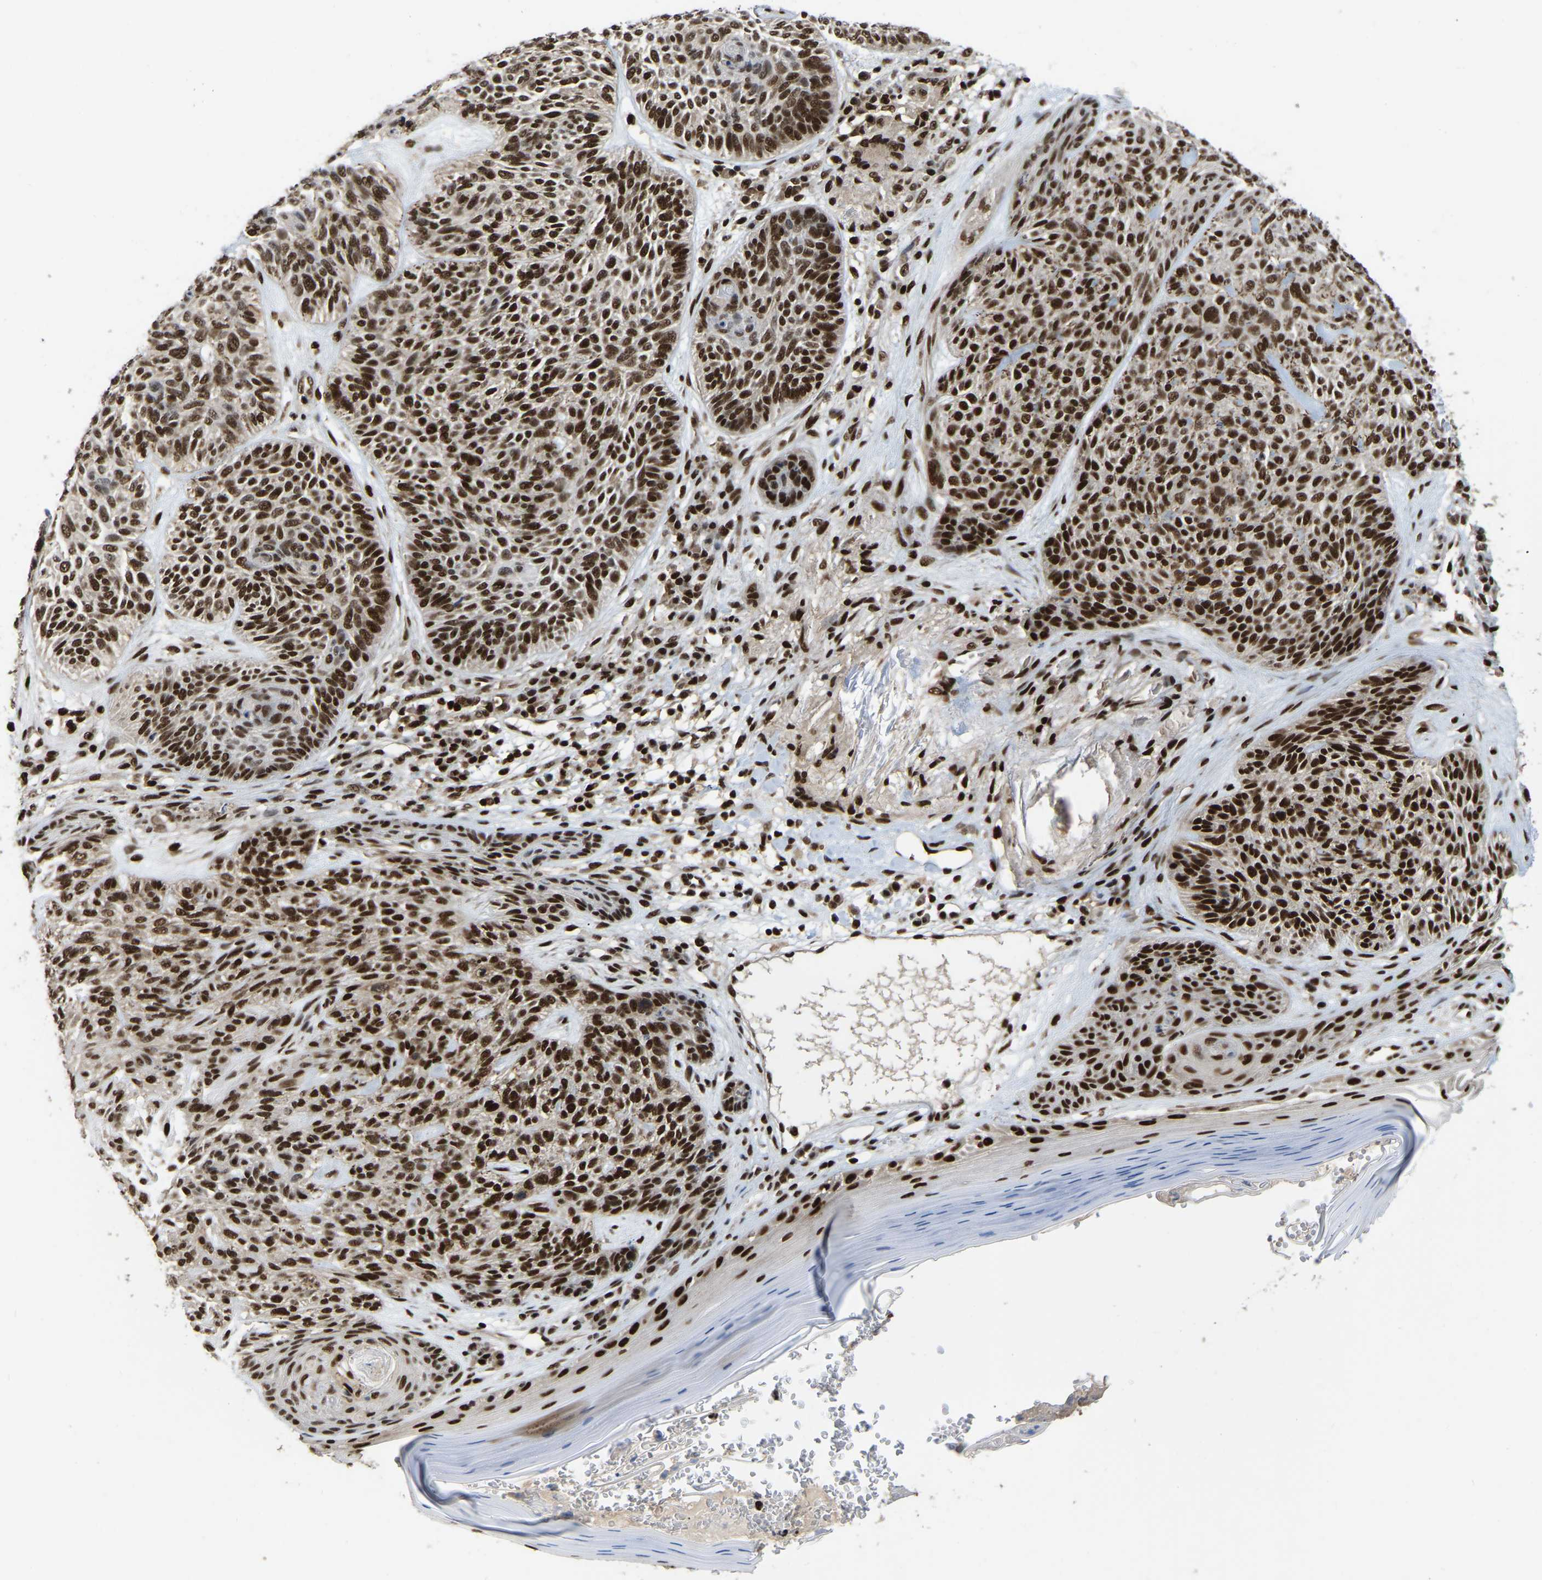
{"staining": {"intensity": "strong", "quantity": ">75%", "location": "nuclear"}, "tissue": "skin cancer", "cell_type": "Tumor cells", "image_type": "cancer", "snomed": [{"axis": "morphology", "description": "Basal cell carcinoma"}, {"axis": "topography", "description": "Skin"}], "caption": "Basal cell carcinoma (skin) stained with DAB (3,3'-diaminobenzidine) IHC shows high levels of strong nuclear positivity in about >75% of tumor cells.", "gene": "TBL1XR1", "patient": {"sex": "male", "age": 55}}